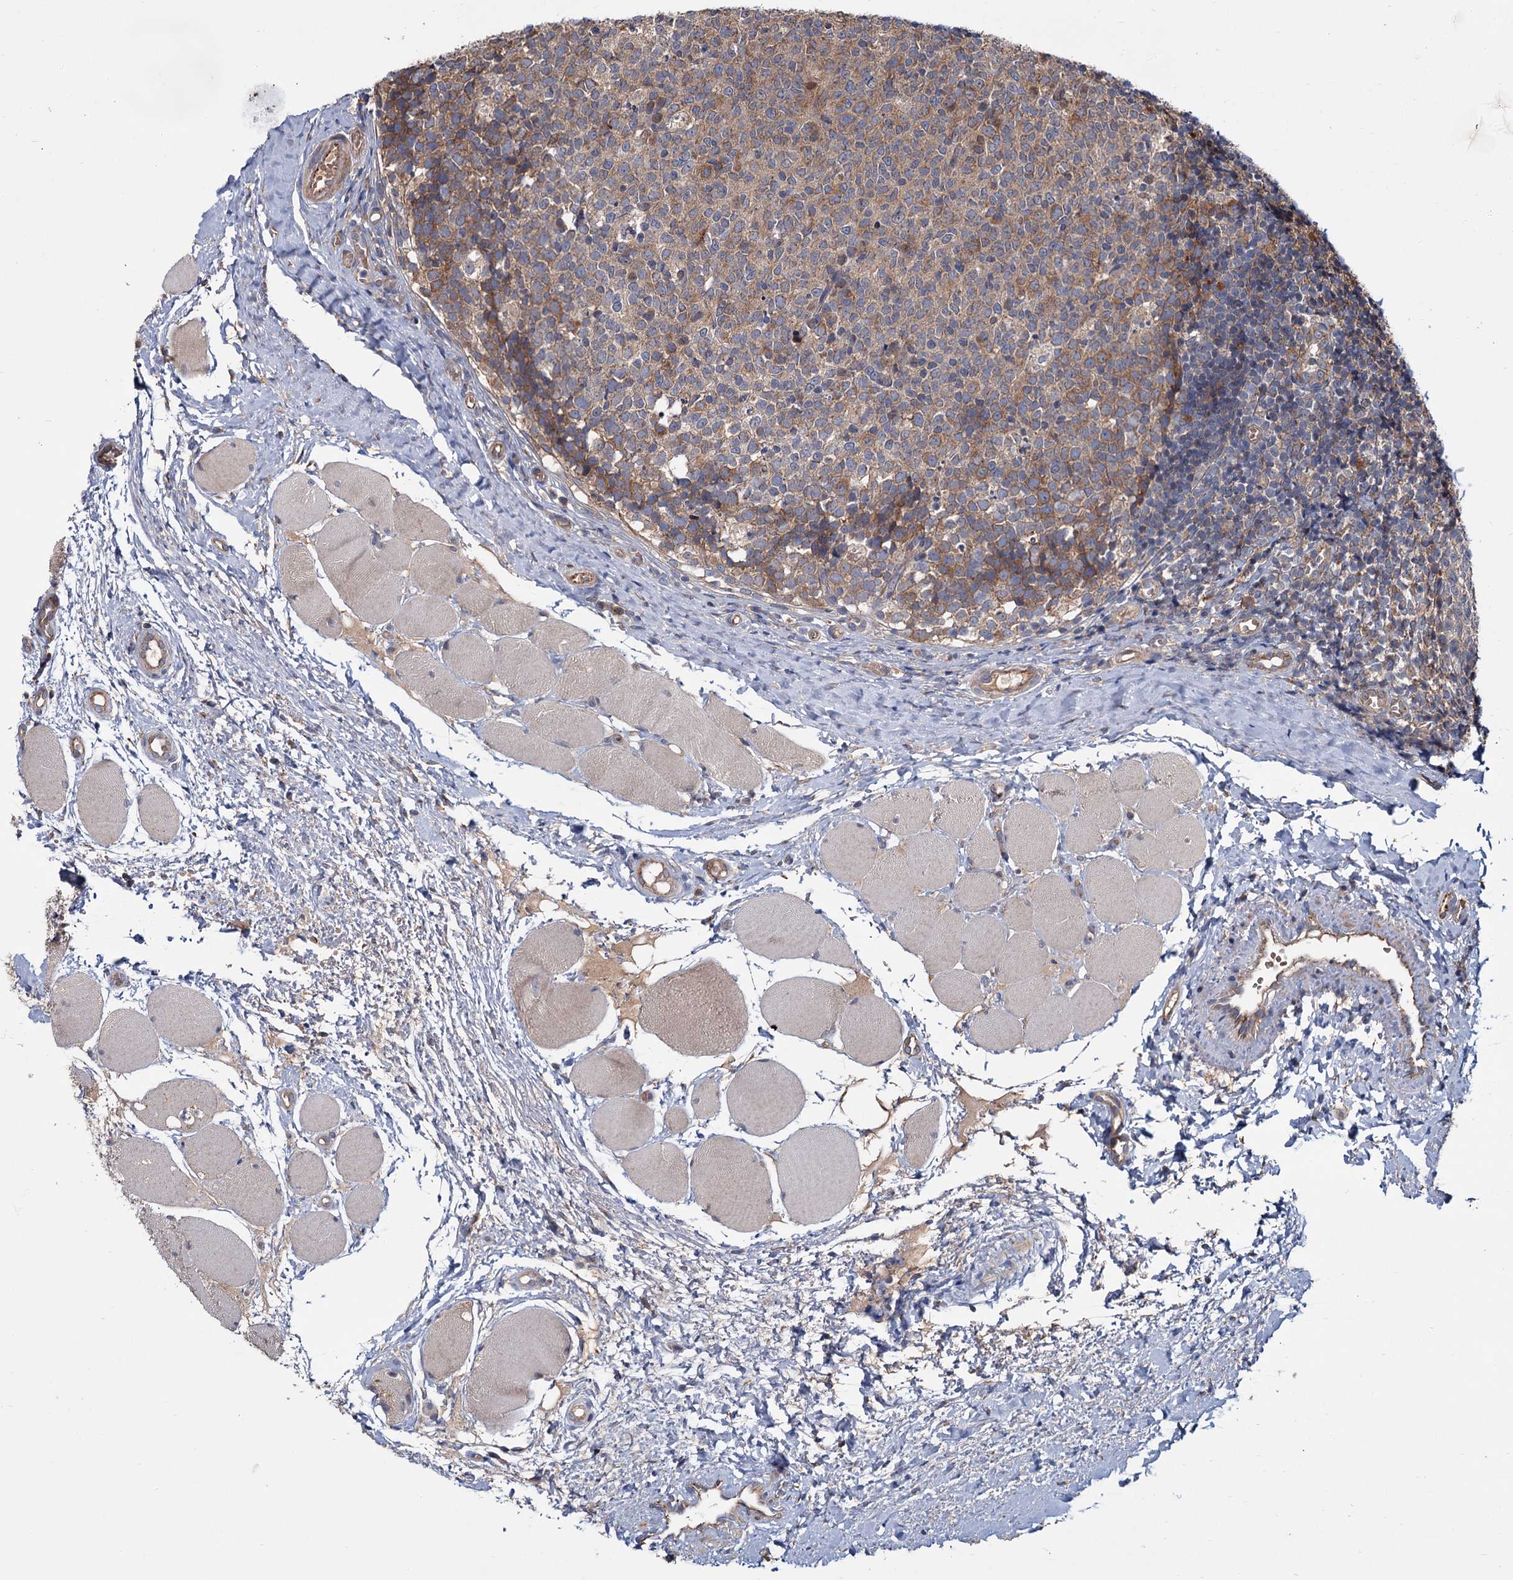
{"staining": {"intensity": "moderate", "quantity": "25%-75%", "location": "cytoplasmic/membranous"}, "tissue": "tonsil", "cell_type": "Germinal center cells", "image_type": "normal", "snomed": [{"axis": "morphology", "description": "Normal tissue, NOS"}, {"axis": "topography", "description": "Tonsil"}], "caption": "Immunohistochemical staining of benign tonsil exhibits 25%-75% levels of moderate cytoplasmic/membranous protein positivity in approximately 25%-75% of germinal center cells.", "gene": "MTRR", "patient": {"sex": "female", "age": 19}}